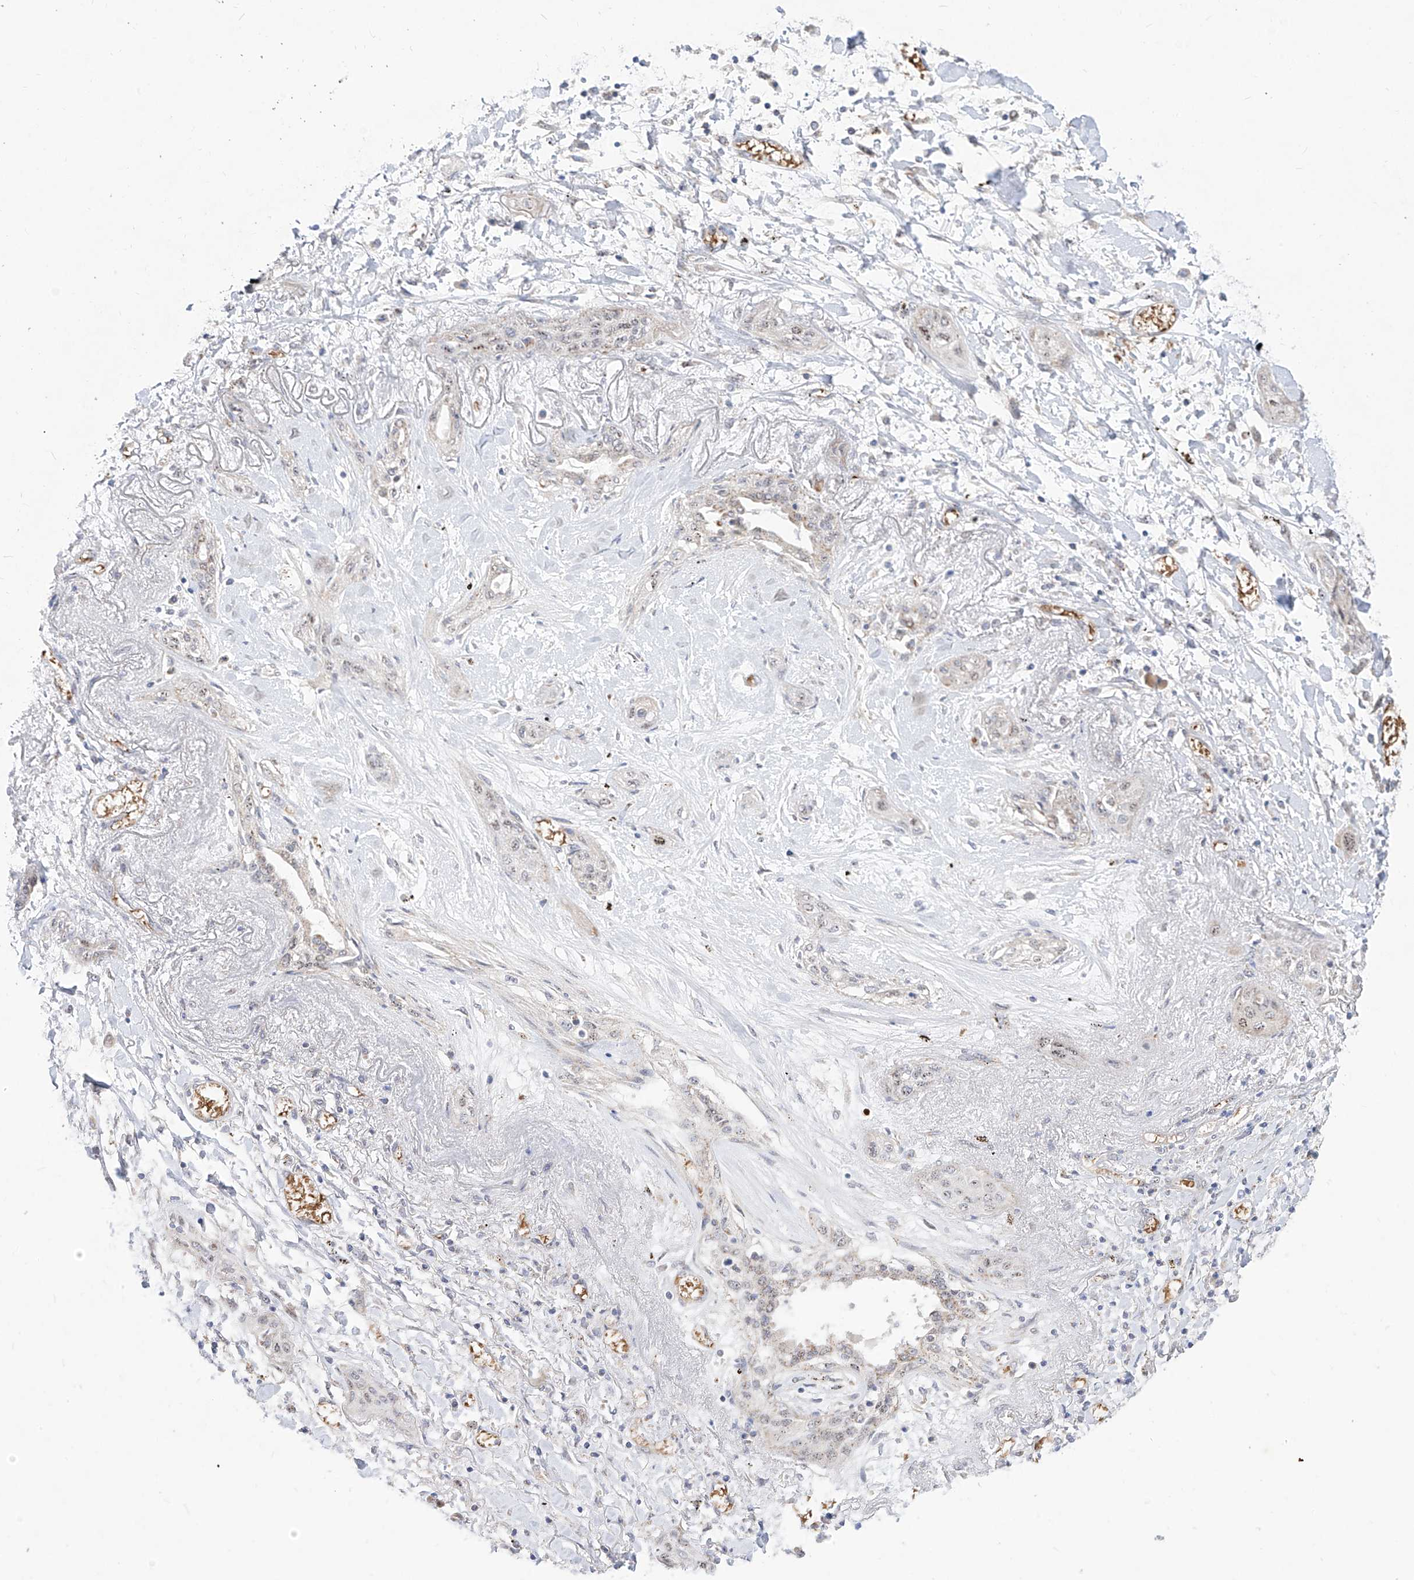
{"staining": {"intensity": "negative", "quantity": "none", "location": "none"}, "tissue": "lung cancer", "cell_type": "Tumor cells", "image_type": "cancer", "snomed": [{"axis": "morphology", "description": "Squamous cell carcinoma, NOS"}, {"axis": "topography", "description": "Lung"}], "caption": "High magnification brightfield microscopy of lung squamous cell carcinoma stained with DAB (3,3'-diaminobenzidine) (brown) and counterstained with hematoxylin (blue): tumor cells show no significant expression.", "gene": "ARHGEF40", "patient": {"sex": "female", "age": 47}}